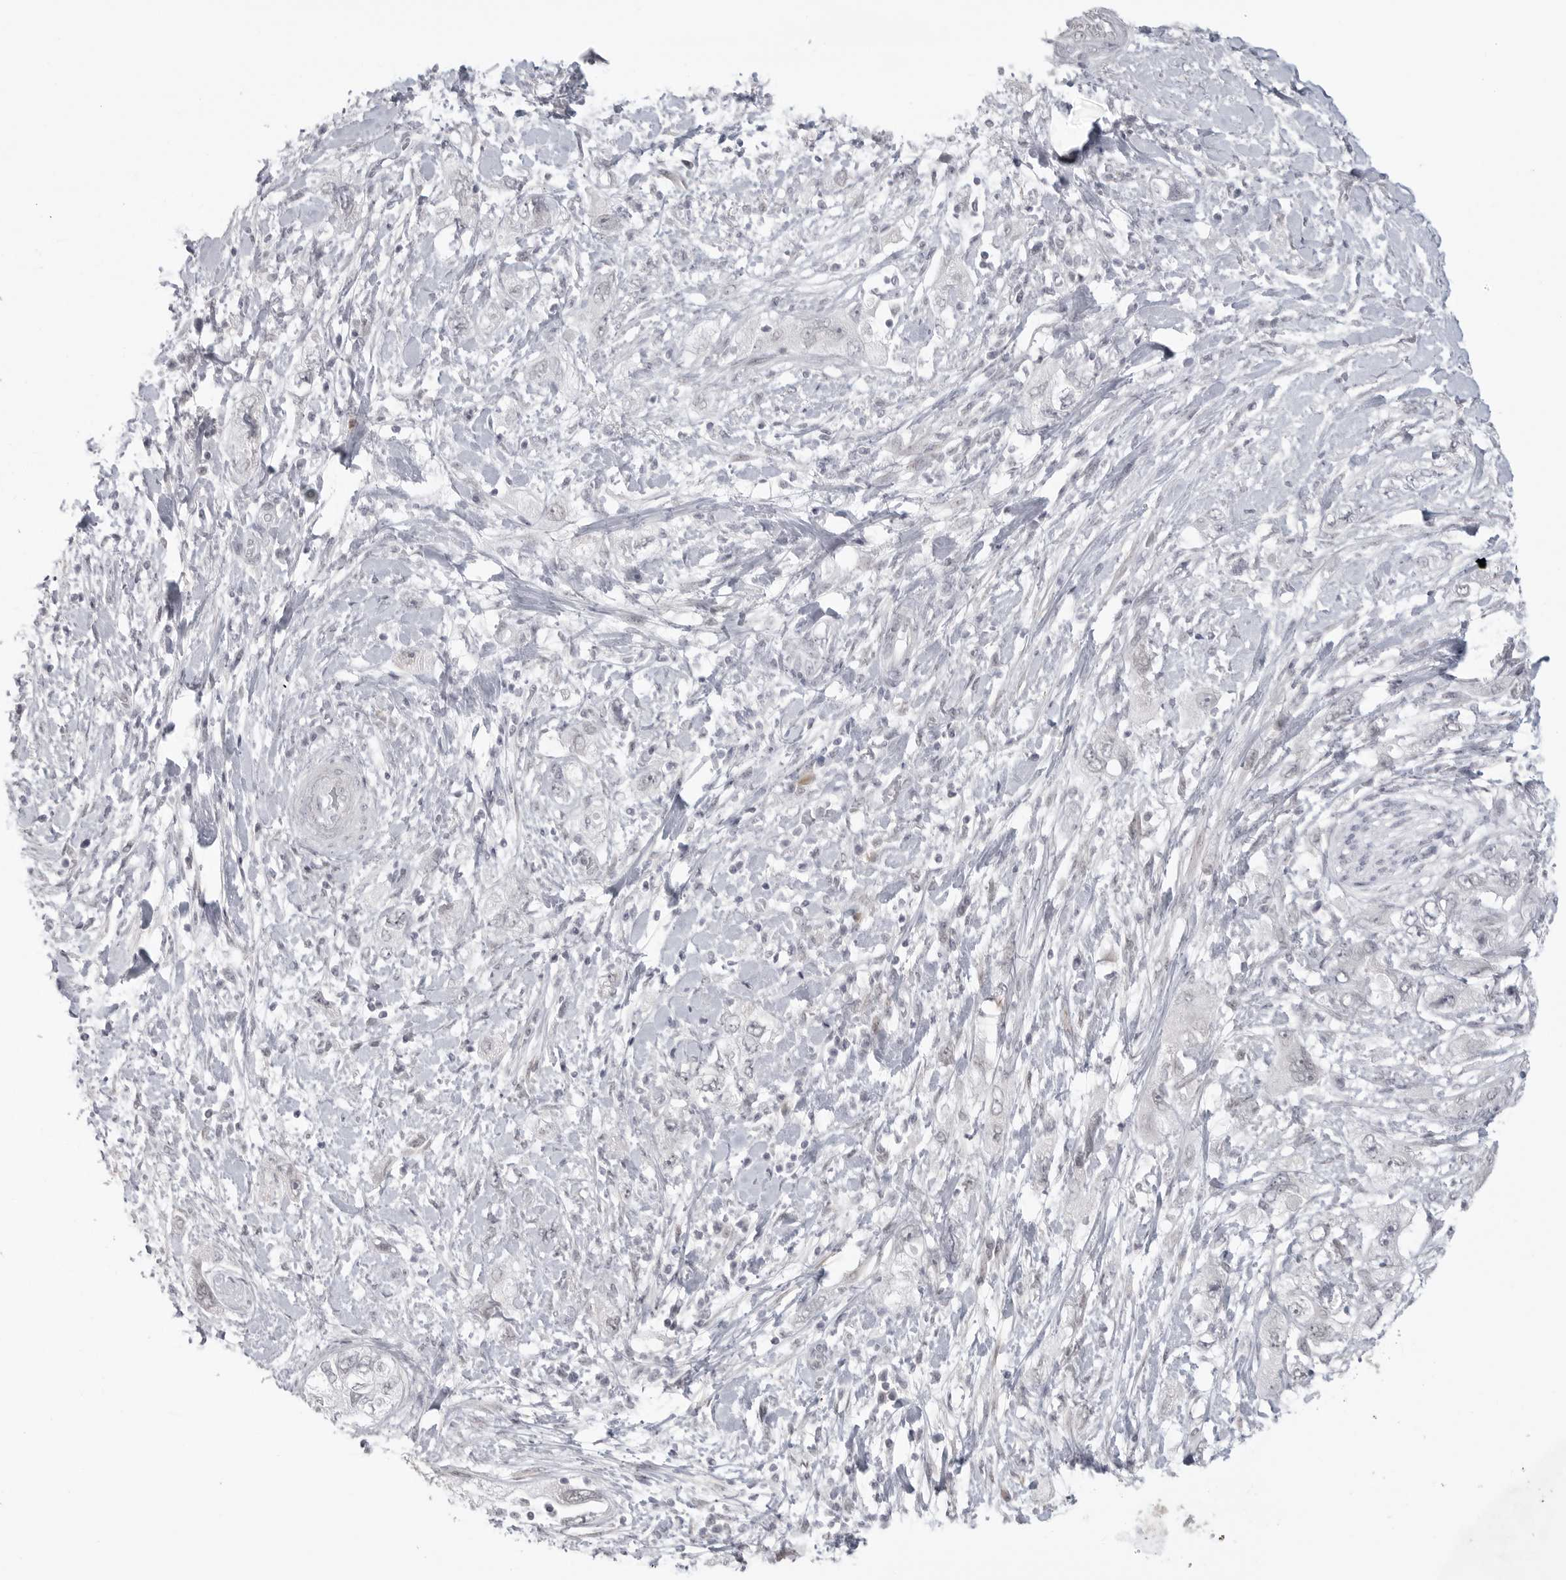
{"staining": {"intensity": "negative", "quantity": "none", "location": "none"}, "tissue": "pancreatic cancer", "cell_type": "Tumor cells", "image_type": "cancer", "snomed": [{"axis": "morphology", "description": "Adenocarcinoma, NOS"}, {"axis": "topography", "description": "Pancreas"}], "caption": "The photomicrograph exhibits no staining of tumor cells in pancreatic cancer (adenocarcinoma).", "gene": "TCTN3", "patient": {"sex": "female", "age": 73}}